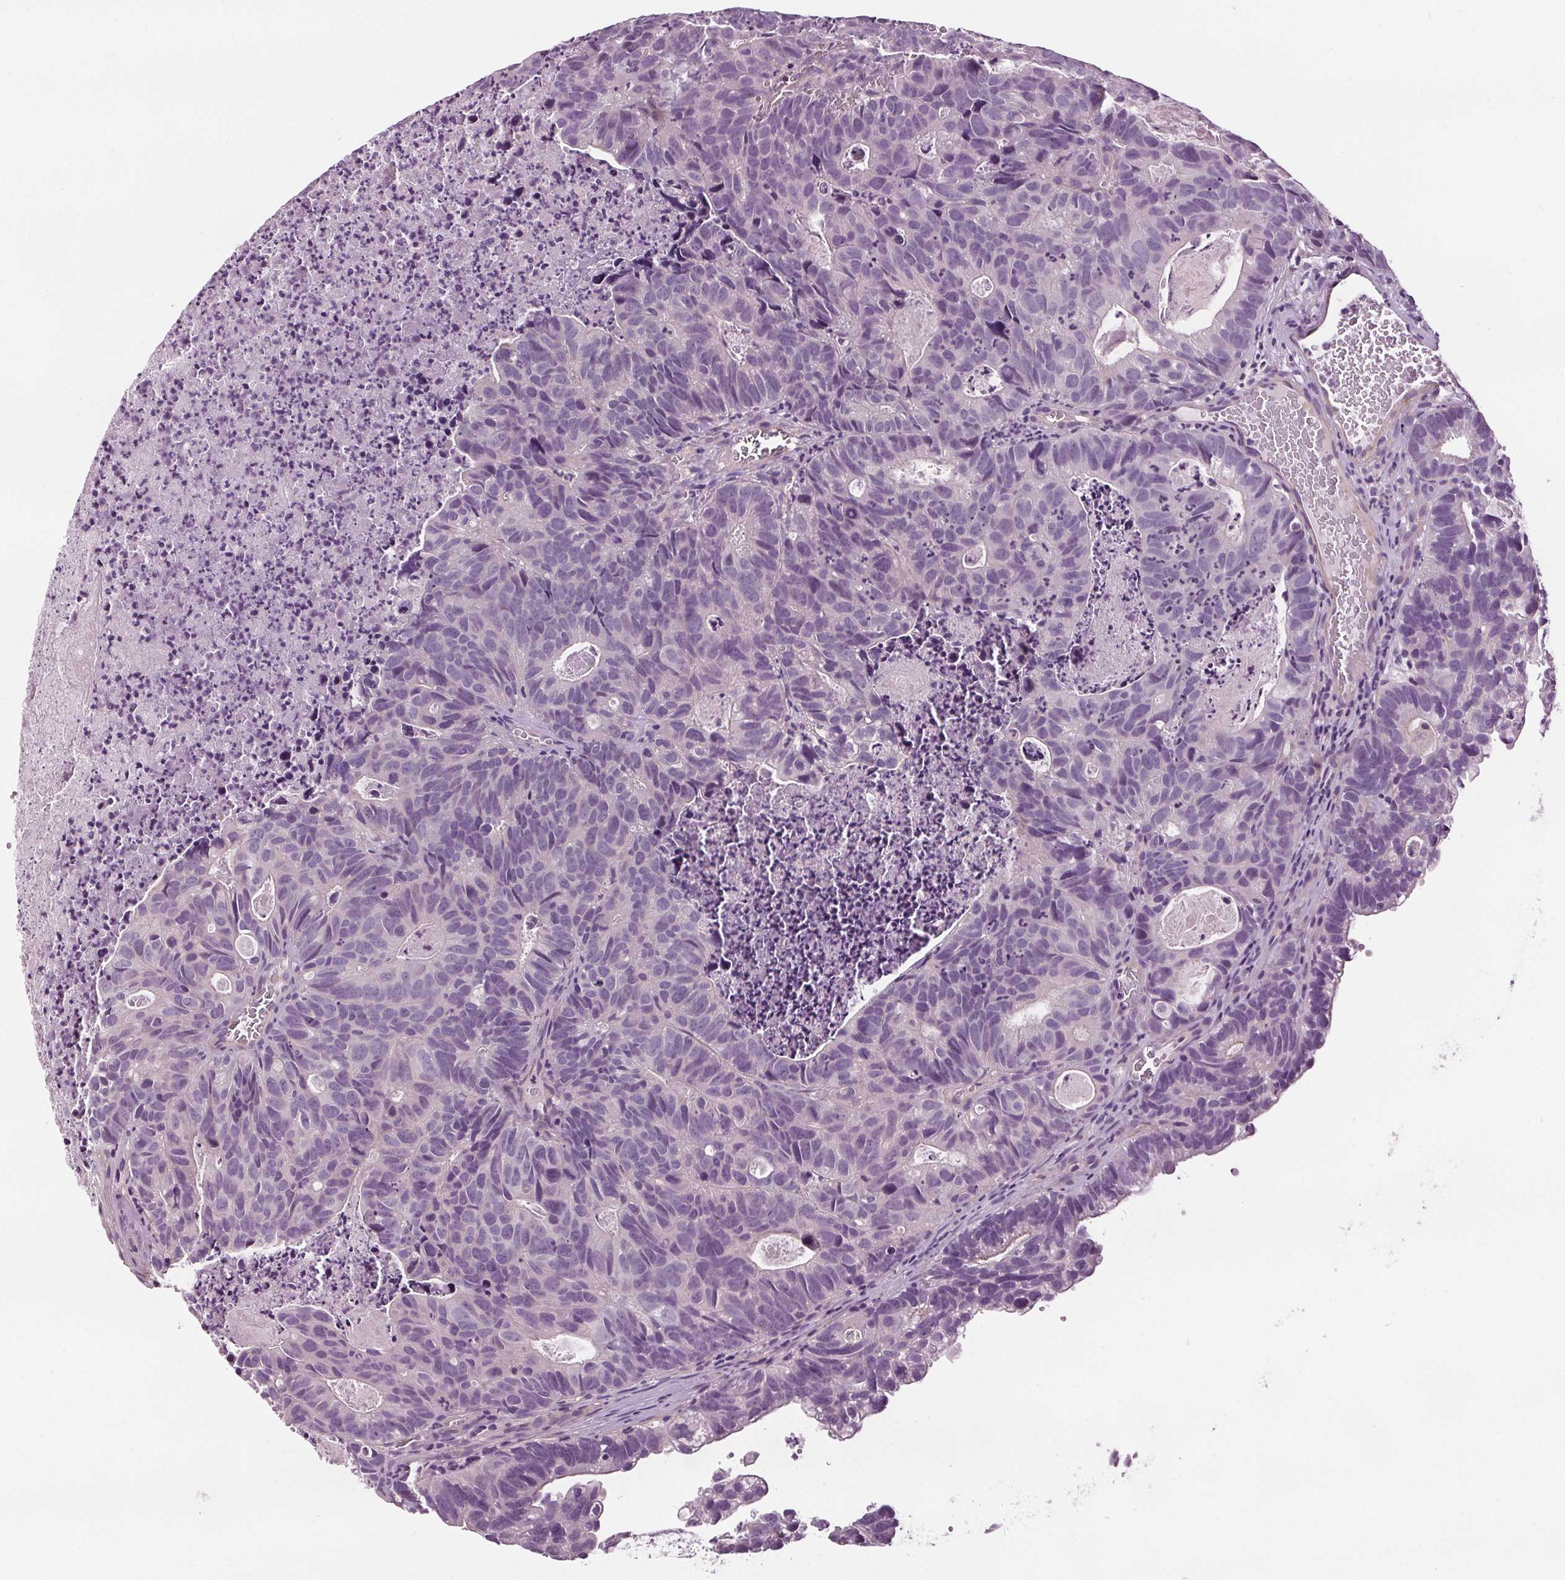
{"staining": {"intensity": "negative", "quantity": "none", "location": "none"}, "tissue": "head and neck cancer", "cell_type": "Tumor cells", "image_type": "cancer", "snomed": [{"axis": "morphology", "description": "Adenocarcinoma, NOS"}, {"axis": "topography", "description": "Head-Neck"}], "caption": "Tumor cells show no significant staining in head and neck adenocarcinoma.", "gene": "RASA1", "patient": {"sex": "male", "age": 62}}